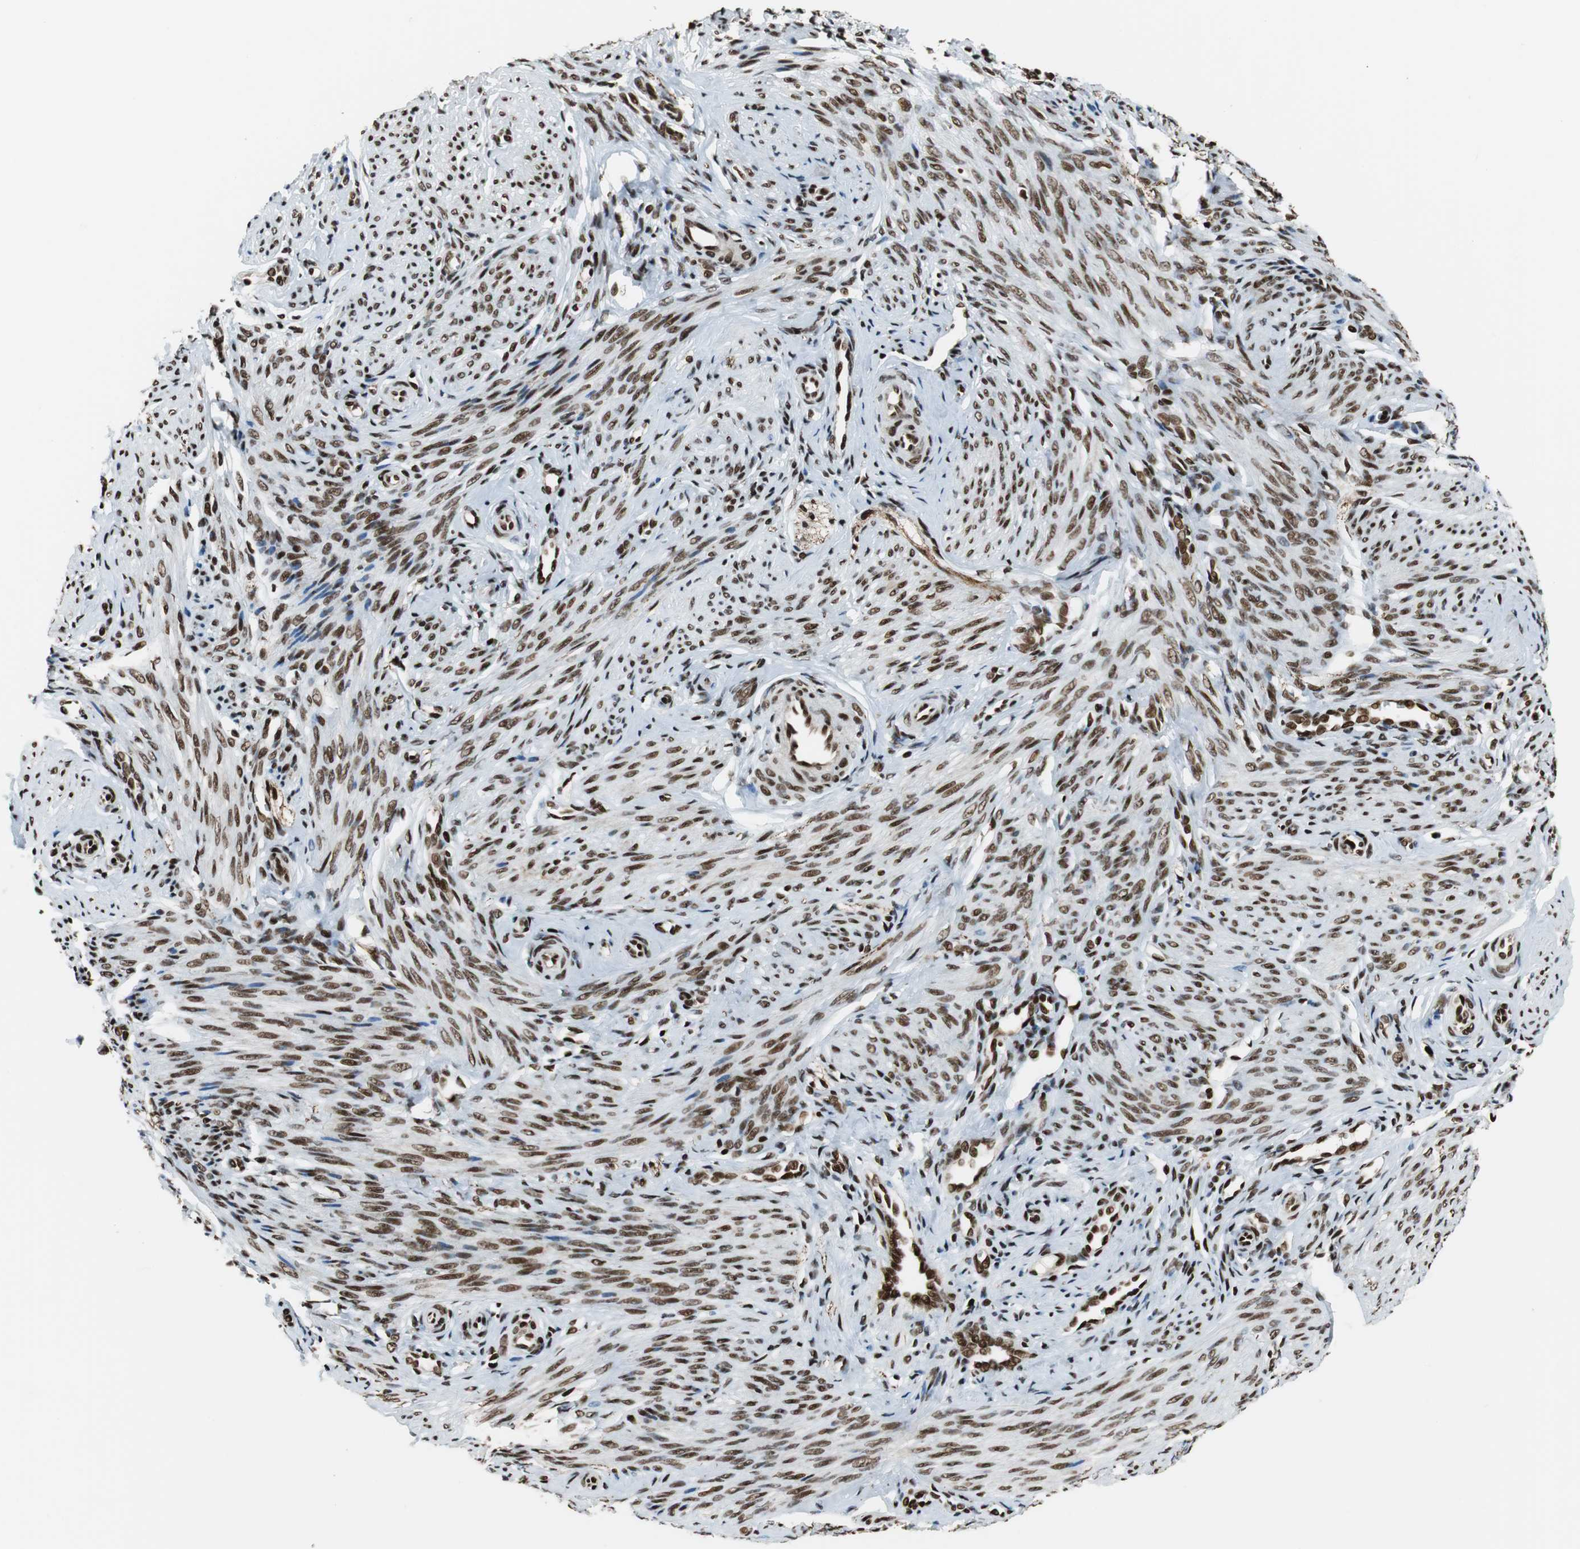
{"staining": {"intensity": "strong", "quantity": ">75%", "location": "nuclear"}, "tissue": "endometrium", "cell_type": "Cells in endometrial stroma", "image_type": "normal", "snomed": [{"axis": "morphology", "description": "Normal tissue, NOS"}, {"axis": "topography", "description": "Endometrium"}], "caption": "Immunohistochemistry (DAB) staining of normal endometrium demonstrates strong nuclear protein positivity in about >75% of cells in endometrial stroma. The protein of interest is stained brown, and the nuclei are stained in blue (DAB IHC with brightfield microscopy, high magnification).", "gene": "HDAC1", "patient": {"sex": "female", "age": 27}}